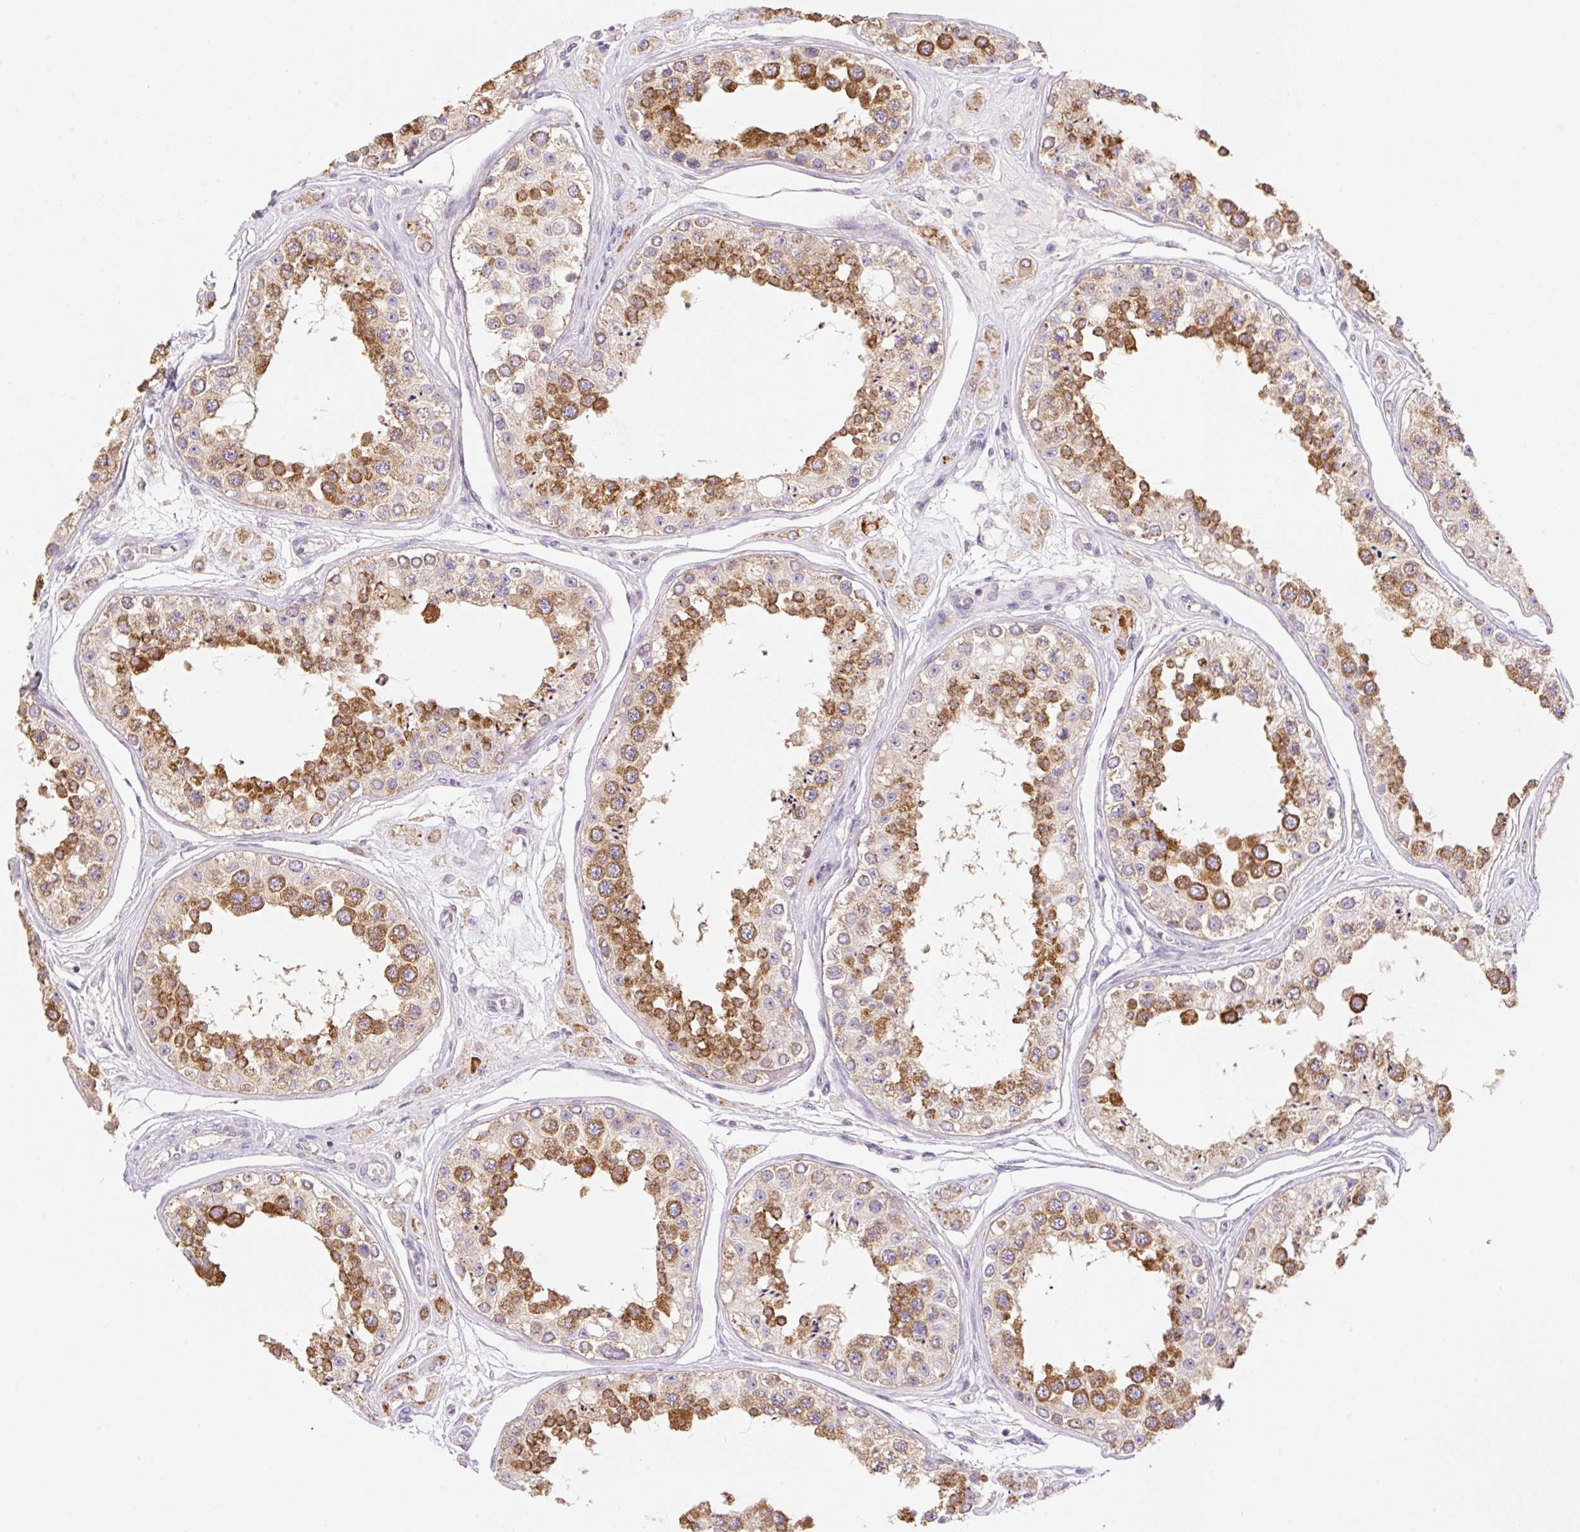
{"staining": {"intensity": "moderate", "quantity": ">75%", "location": "cytoplasmic/membranous"}, "tissue": "testis", "cell_type": "Cells in seminiferous ducts", "image_type": "normal", "snomed": [{"axis": "morphology", "description": "Normal tissue, NOS"}, {"axis": "topography", "description": "Testis"}], "caption": "This image reveals immunohistochemistry staining of unremarkable testis, with medium moderate cytoplasmic/membranous expression in about >75% of cells in seminiferous ducts.", "gene": "COPZ2", "patient": {"sex": "male", "age": 25}}